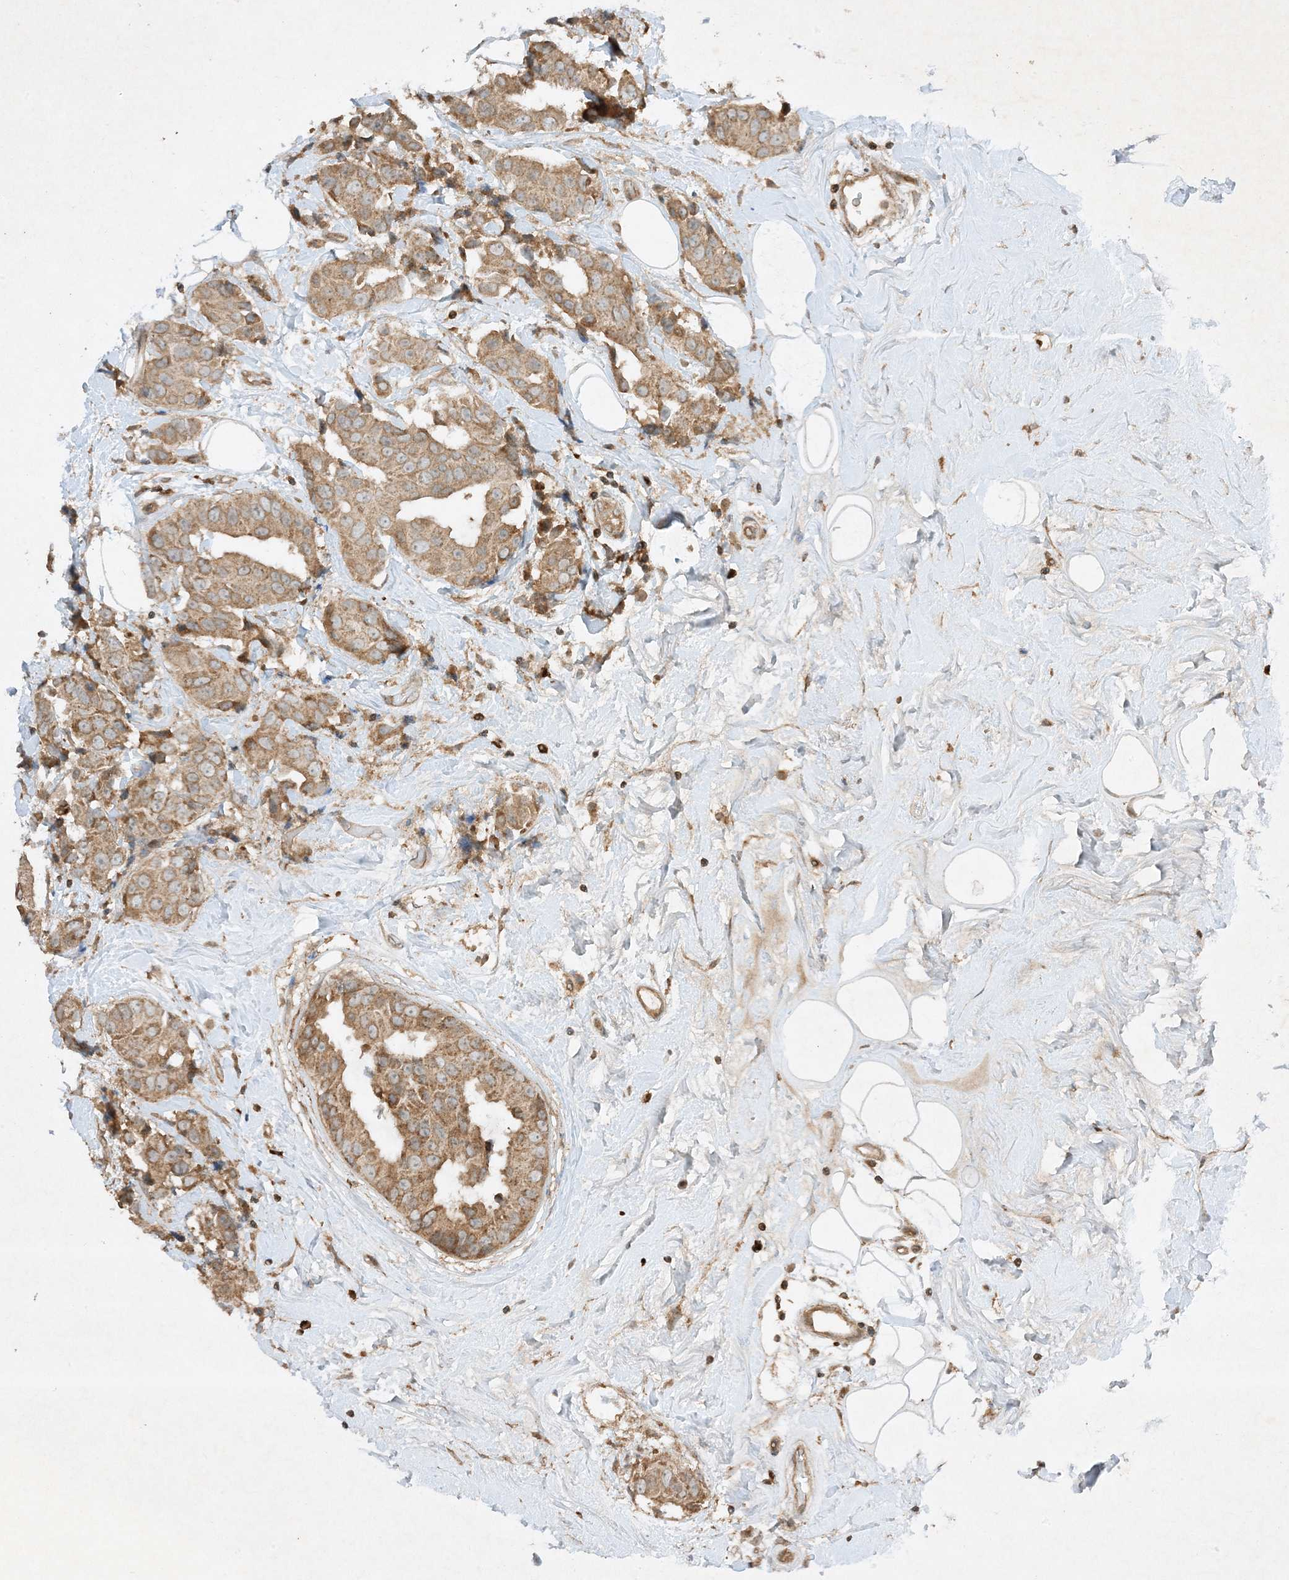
{"staining": {"intensity": "moderate", "quantity": ">75%", "location": "cytoplasmic/membranous"}, "tissue": "breast cancer", "cell_type": "Tumor cells", "image_type": "cancer", "snomed": [{"axis": "morphology", "description": "Normal tissue, NOS"}, {"axis": "morphology", "description": "Duct carcinoma"}, {"axis": "topography", "description": "Breast"}], "caption": "Approximately >75% of tumor cells in breast cancer exhibit moderate cytoplasmic/membranous protein staining as visualized by brown immunohistochemical staining.", "gene": "XRN1", "patient": {"sex": "female", "age": 39}}